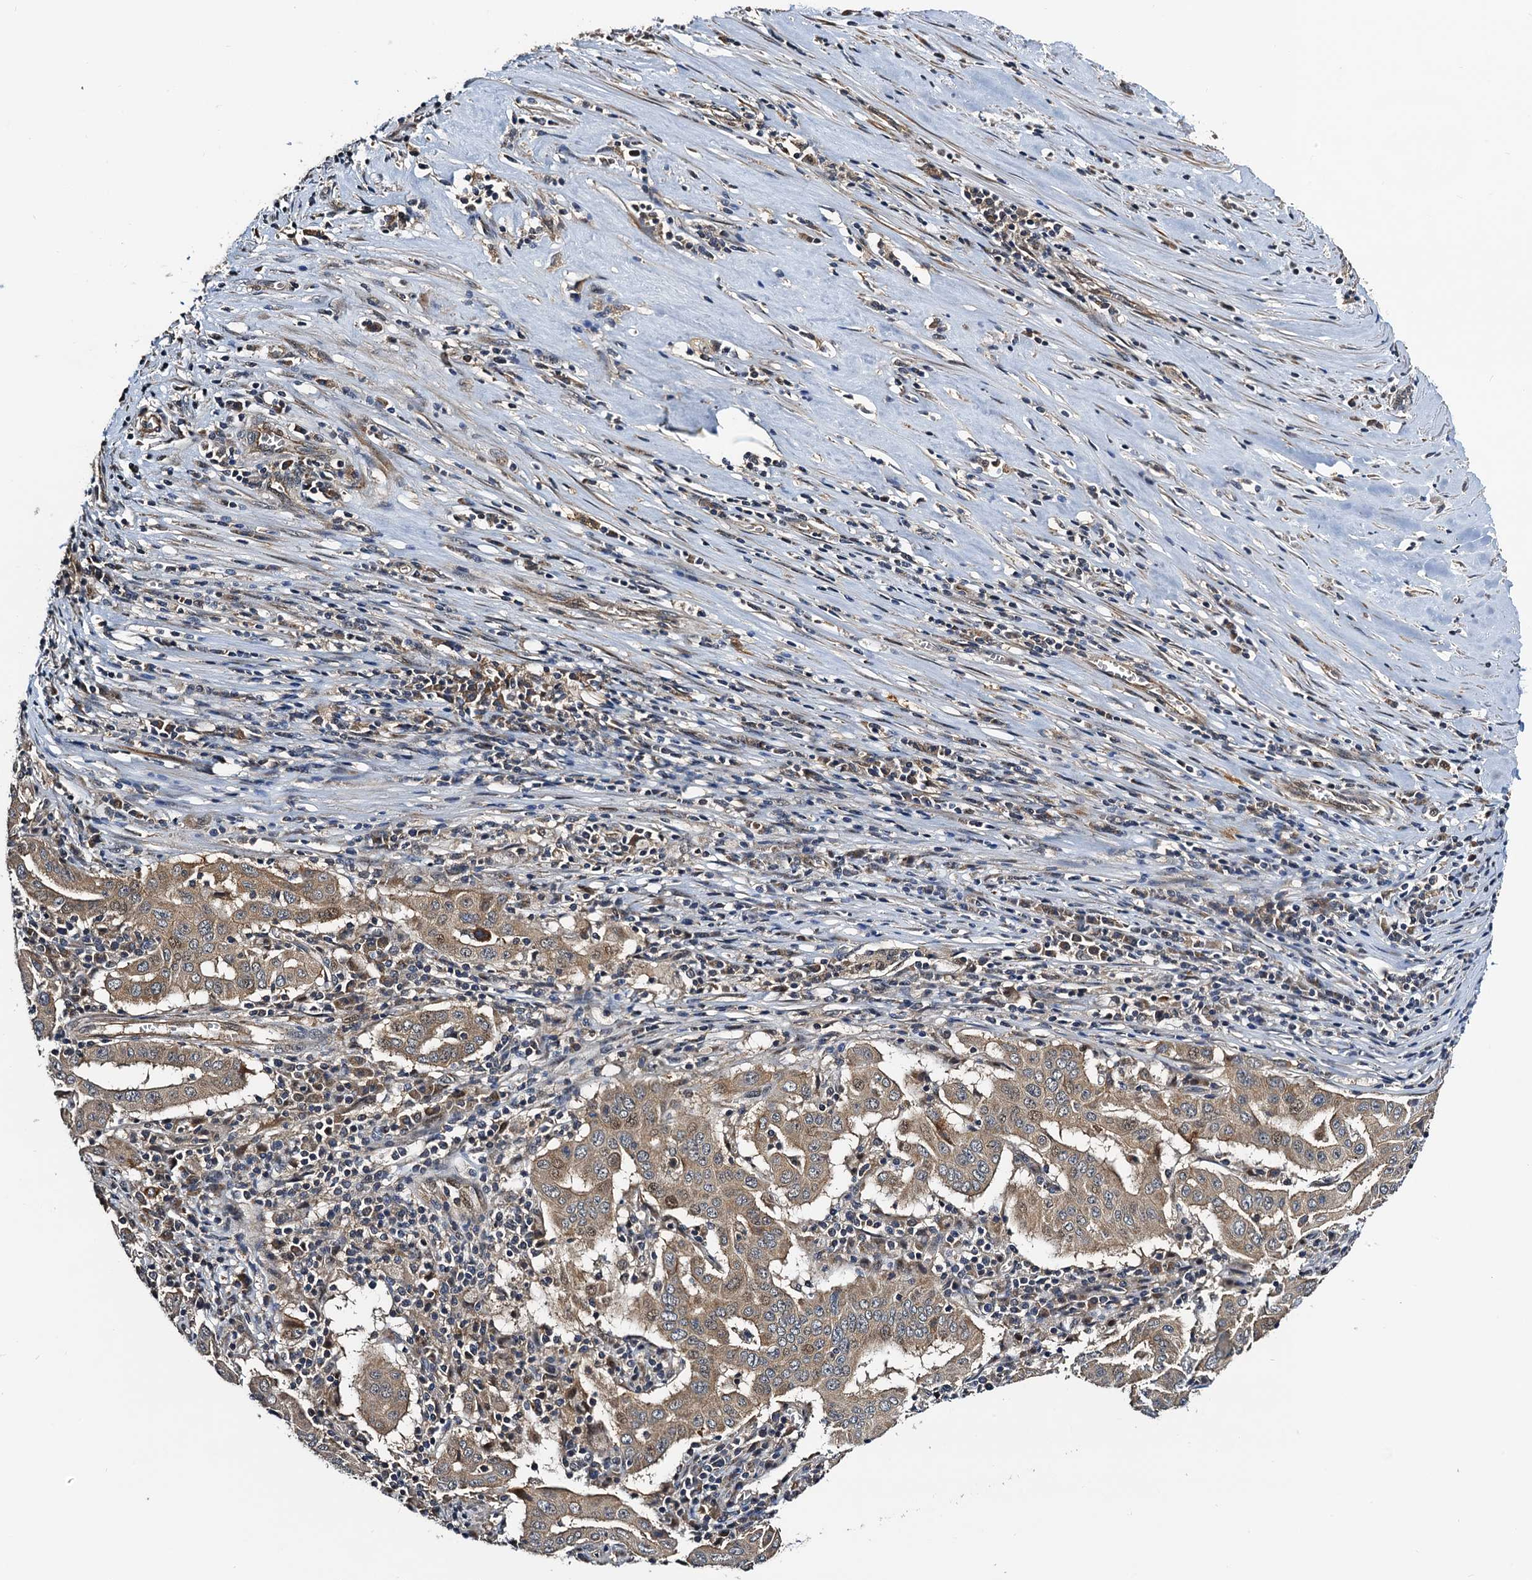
{"staining": {"intensity": "moderate", "quantity": ">75%", "location": "cytoplasmic/membranous"}, "tissue": "pancreatic cancer", "cell_type": "Tumor cells", "image_type": "cancer", "snomed": [{"axis": "morphology", "description": "Adenocarcinoma, NOS"}, {"axis": "topography", "description": "Pancreas"}], "caption": "Immunohistochemical staining of adenocarcinoma (pancreatic) reveals medium levels of moderate cytoplasmic/membranous protein positivity in approximately >75% of tumor cells. The staining is performed using DAB brown chromogen to label protein expression. The nuclei are counter-stained blue using hematoxylin.", "gene": "NAA16", "patient": {"sex": "male", "age": 63}}